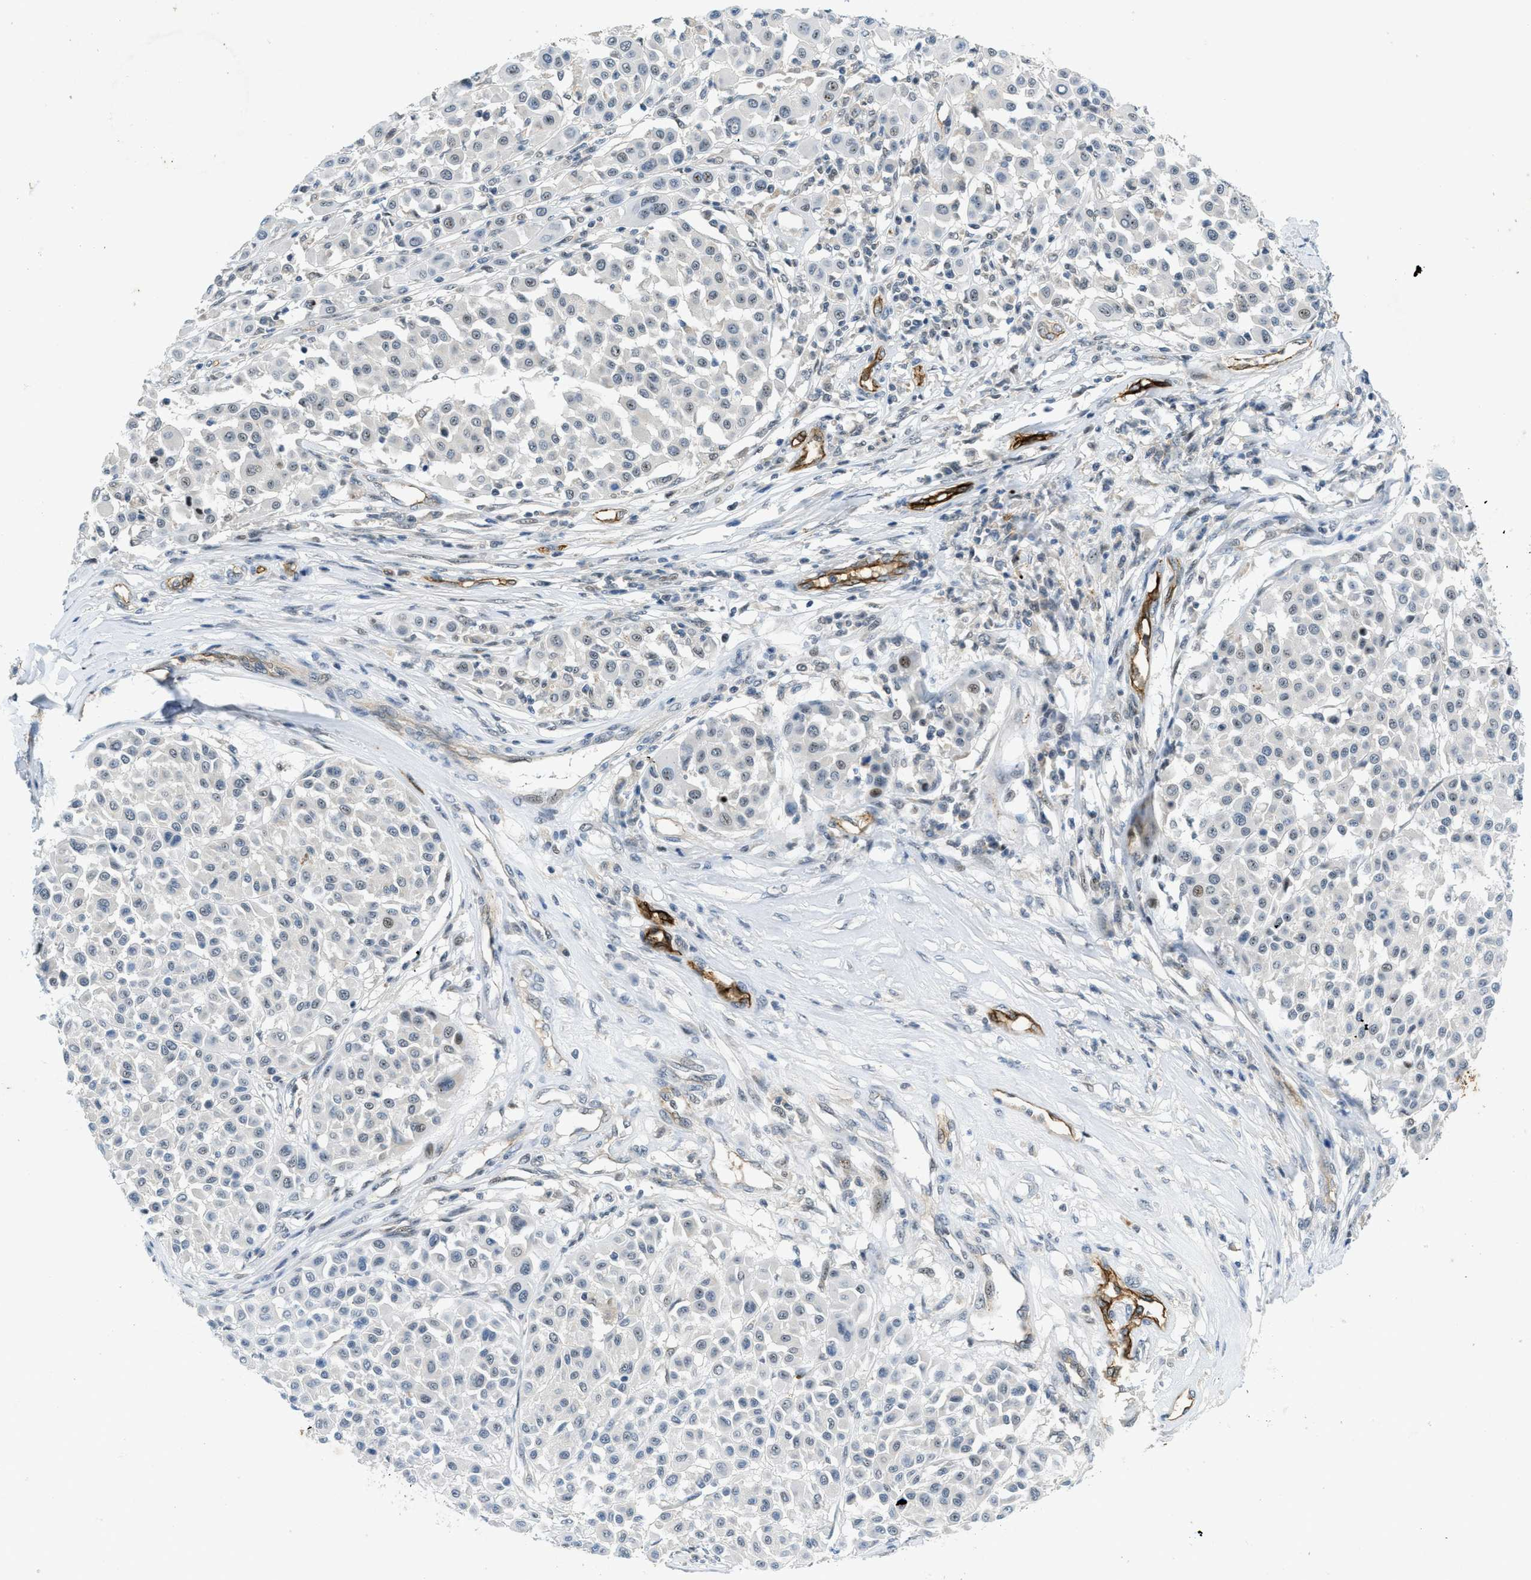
{"staining": {"intensity": "weak", "quantity": "<25%", "location": "nuclear"}, "tissue": "melanoma", "cell_type": "Tumor cells", "image_type": "cancer", "snomed": [{"axis": "morphology", "description": "Malignant melanoma, Metastatic site"}, {"axis": "topography", "description": "Soft tissue"}], "caption": "The photomicrograph reveals no significant expression in tumor cells of malignant melanoma (metastatic site).", "gene": "SLCO2A1", "patient": {"sex": "male", "age": 41}}